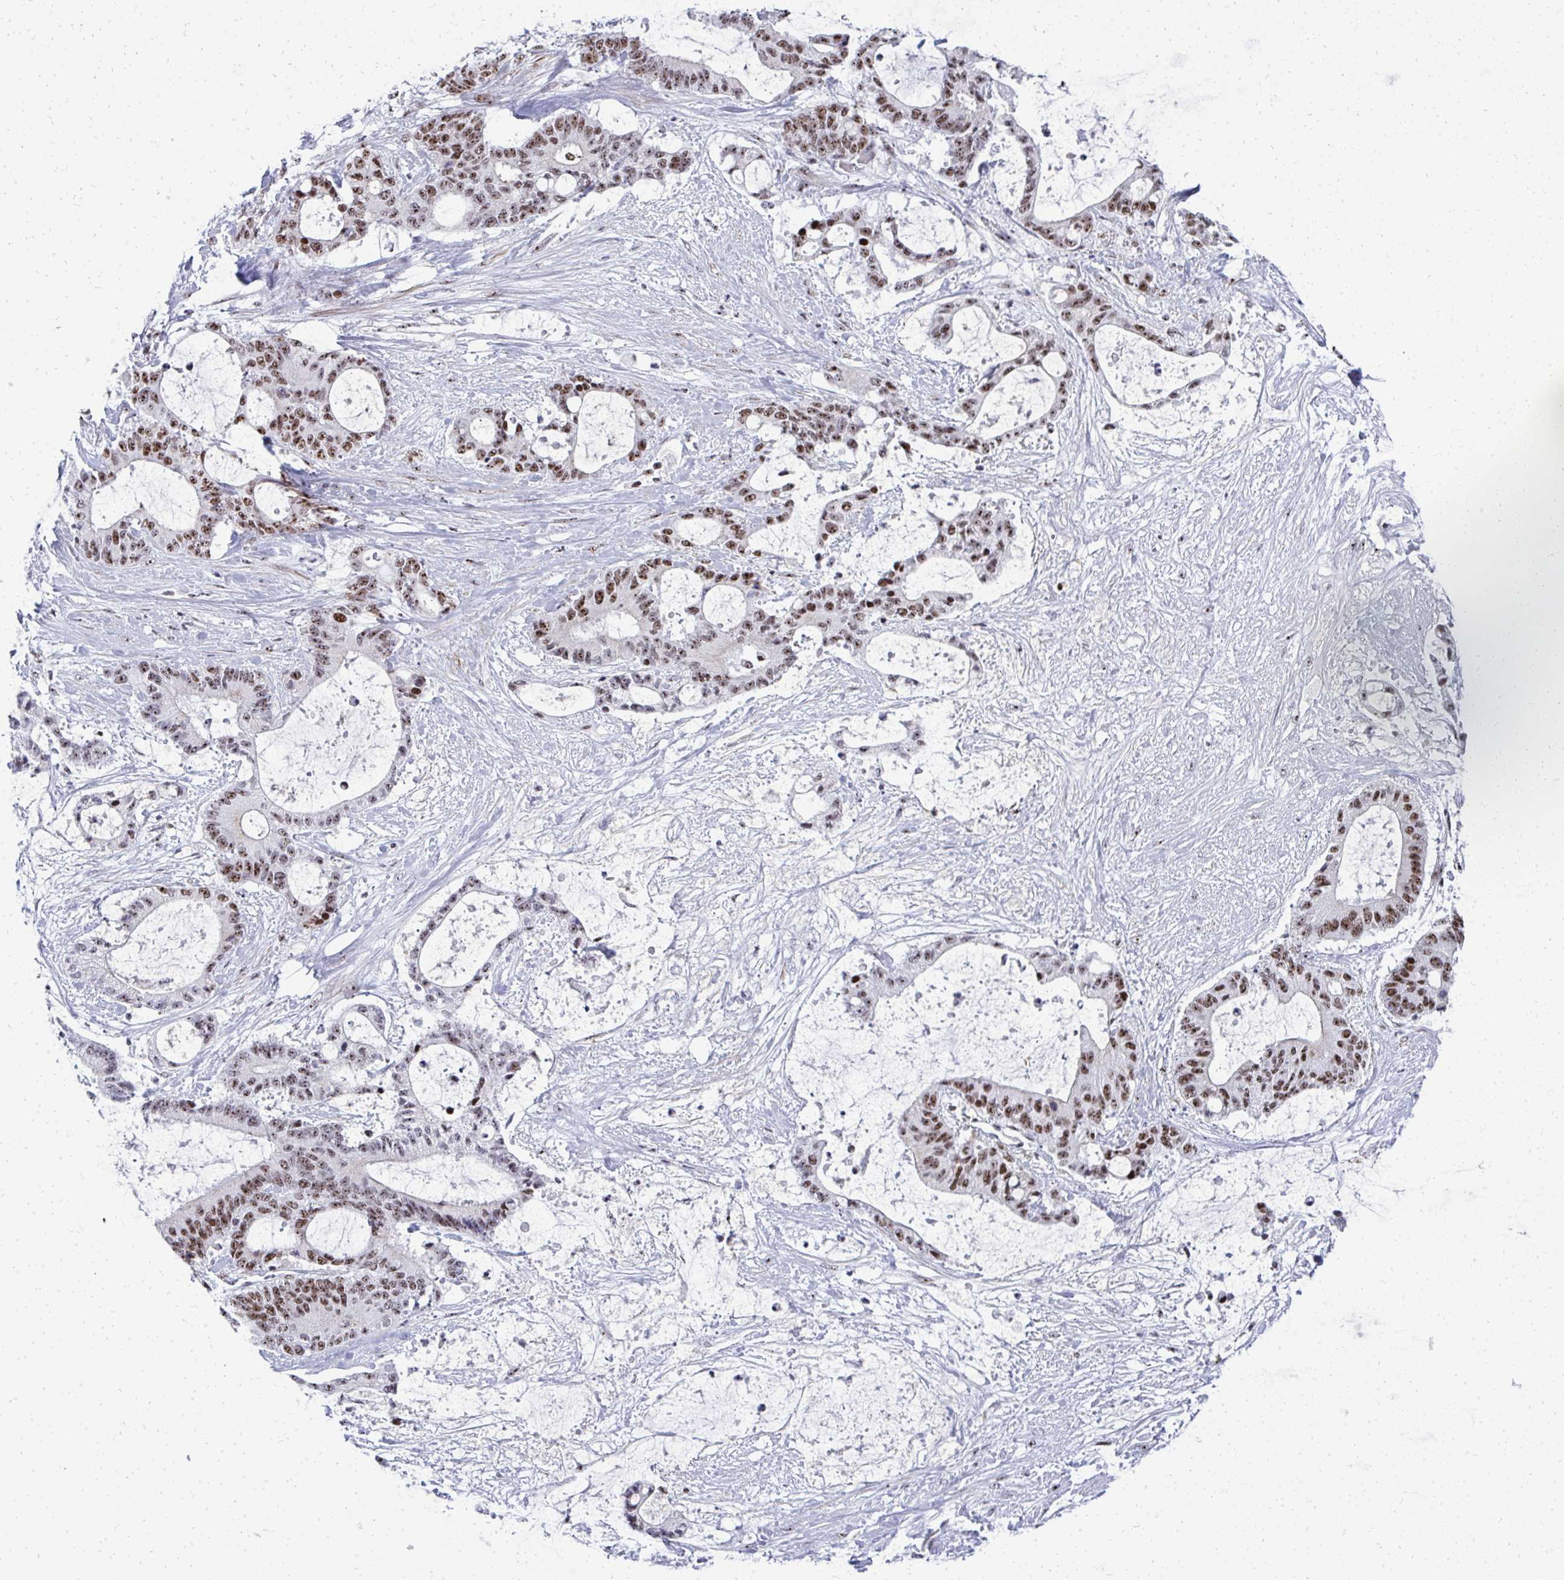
{"staining": {"intensity": "moderate", "quantity": ">75%", "location": "nuclear"}, "tissue": "liver cancer", "cell_type": "Tumor cells", "image_type": "cancer", "snomed": [{"axis": "morphology", "description": "Normal tissue, NOS"}, {"axis": "morphology", "description": "Cholangiocarcinoma"}, {"axis": "topography", "description": "Liver"}, {"axis": "topography", "description": "Peripheral nerve tissue"}], "caption": "Tumor cells reveal medium levels of moderate nuclear staining in about >75% of cells in liver cancer.", "gene": "SIRT7", "patient": {"sex": "female", "age": 73}}